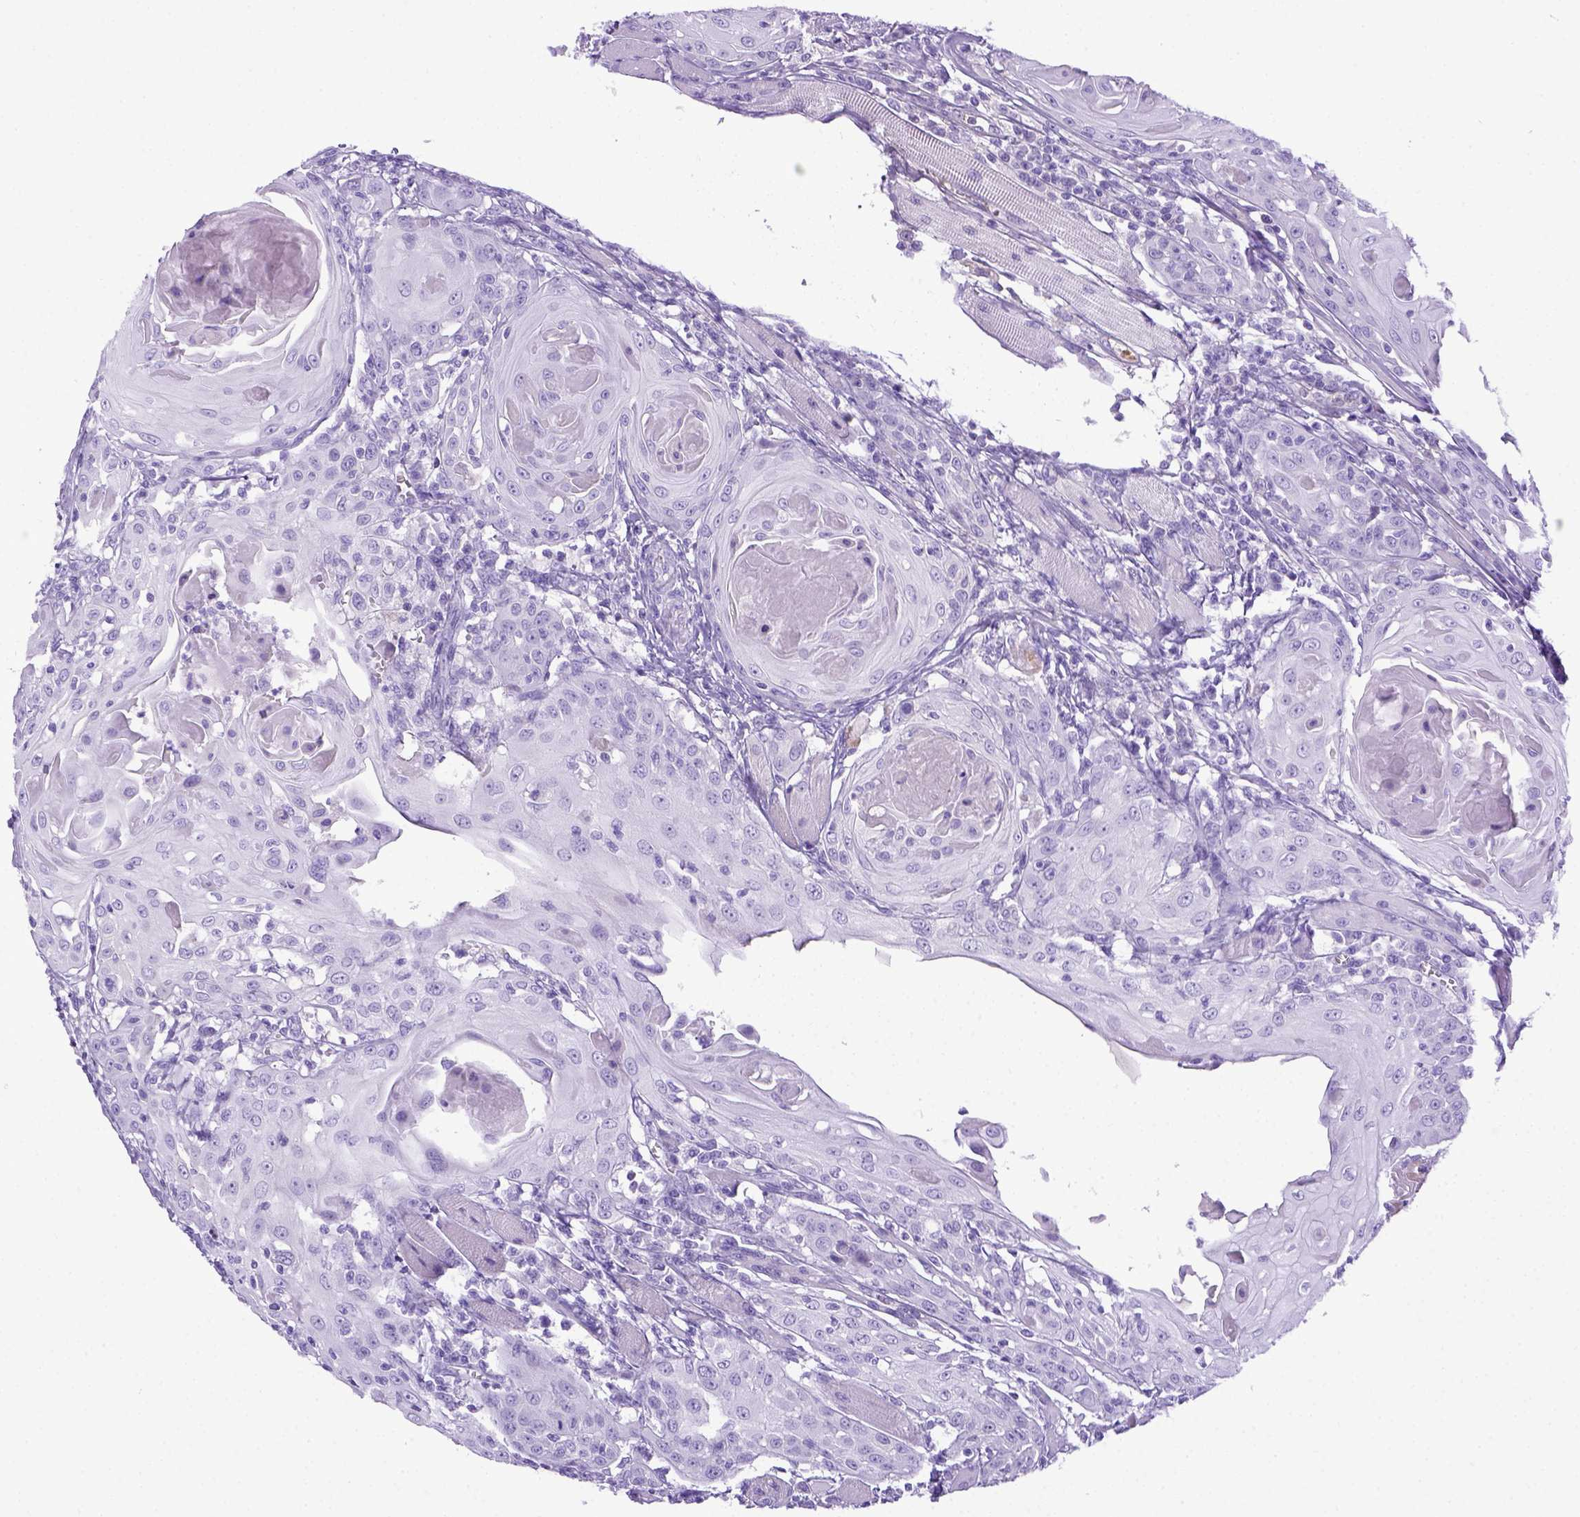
{"staining": {"intensity": "negative", "quantity": "none", "location": "none"}, "tissue": "head and neck cancer", "cell_type": "Tumor cells", "image_type": "cancer", "snomed": [{"axis": "morphology", "description": "Squamous cell carcinoma, NOS"}, {"axis": "topography", "description": "Head-Neck"}], "caption": "Immunohistochemical staining of head and neck cancer reveals no significant expression in tumor cells.", "gene": "ITIH4", "patient": {"sex": "female", "age": 80}}